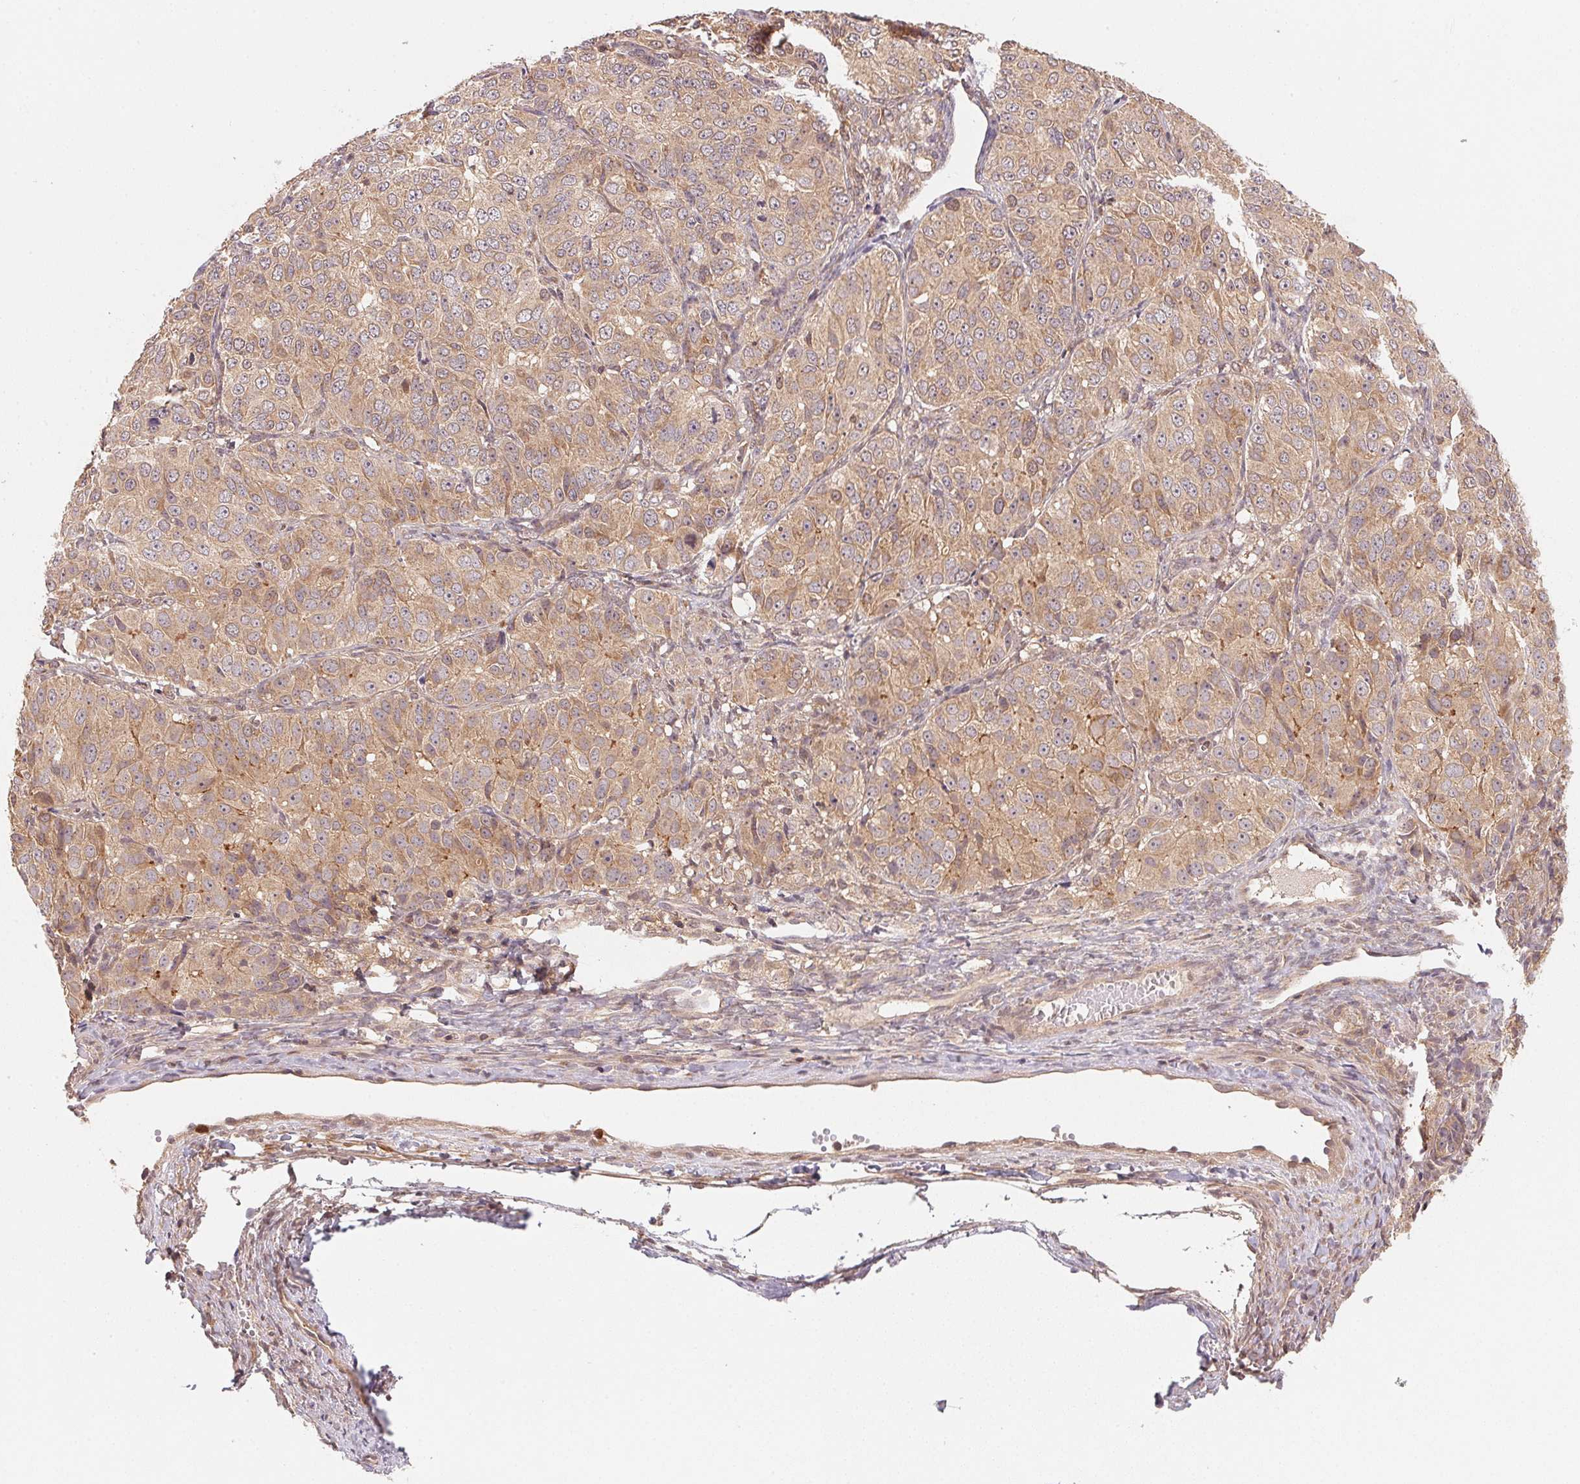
{"staining": {"intensity": "weak", "quantity": ">75%", "location": "cytoplasmic/membranous"}, "tissue": "ovarian cancer", "cell_type": "Tumor cells", "image_type": "cancer", "snomed": [{"axis": "morphology", "description": "Carcinoma, endometroid"}, {"axis": "topography", "description": "Ovary"}], "caption": "Immunohistochemical staining of ovarian cancer shows weak cytoplasmic/membranous protein positivity in about >75% of tumor cells.", "gene": "CCDC102B", "patient": {"sex": "female", "age": 51}}